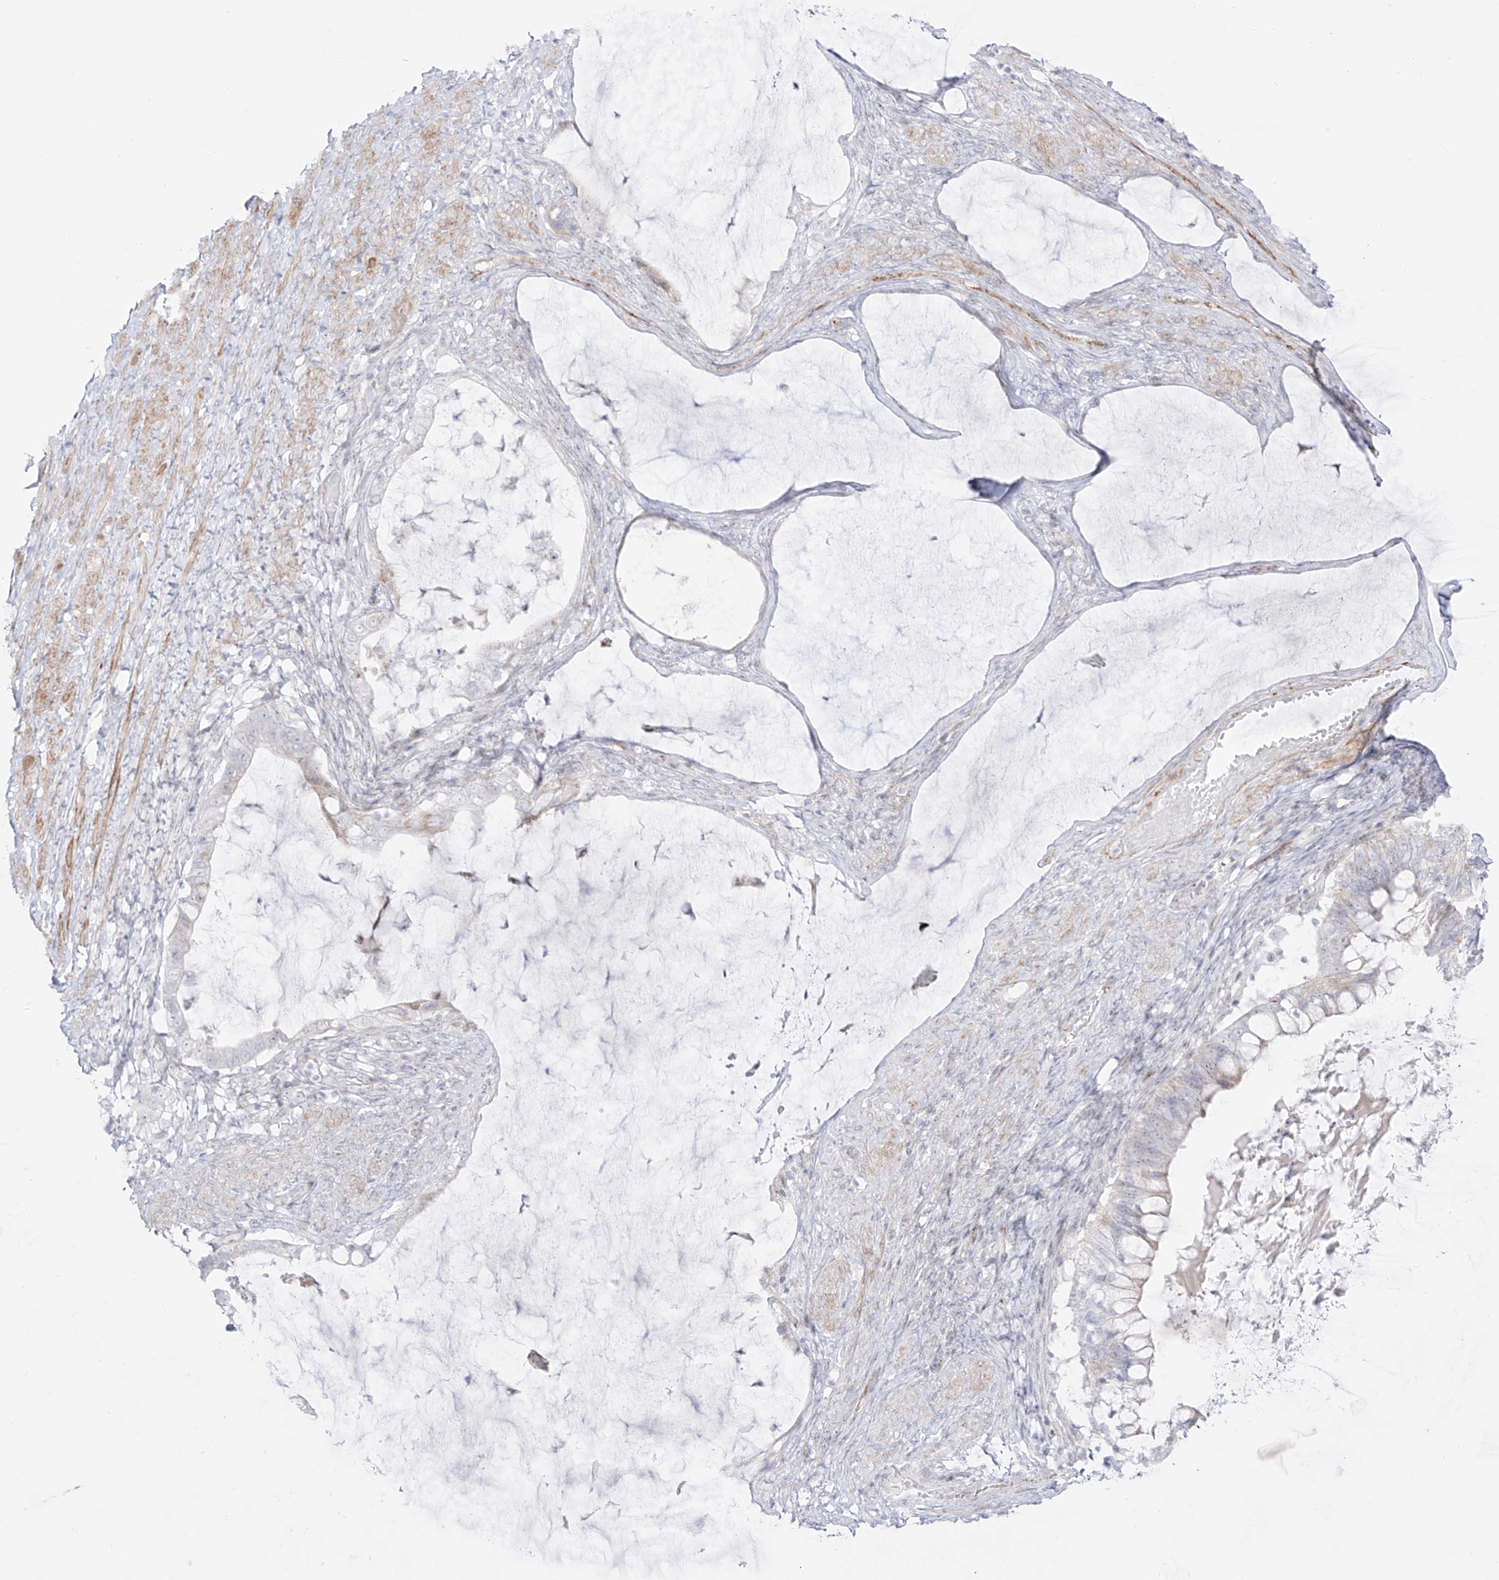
{"staining": {"intensity": "weak", "quantity": "<25%", "location": "cytoplasmic/membranous"}, "tissue": "ovarian cancer", "cell_type": "Tumor cells", "image_type": "cancer", "snomed": [{"axis": "morphology", "description": "Cystadenocarcinoma, mucinous, NOS"}, {"axis": "topography", "description": "Ovary"}], "caption": "A micrograph of human mucinous cystadenocarcinoma (ovarian) is negative for staining in tumor cells.", "gene": "ZNF180", "patient": {"sex": "female", "age": 61}}